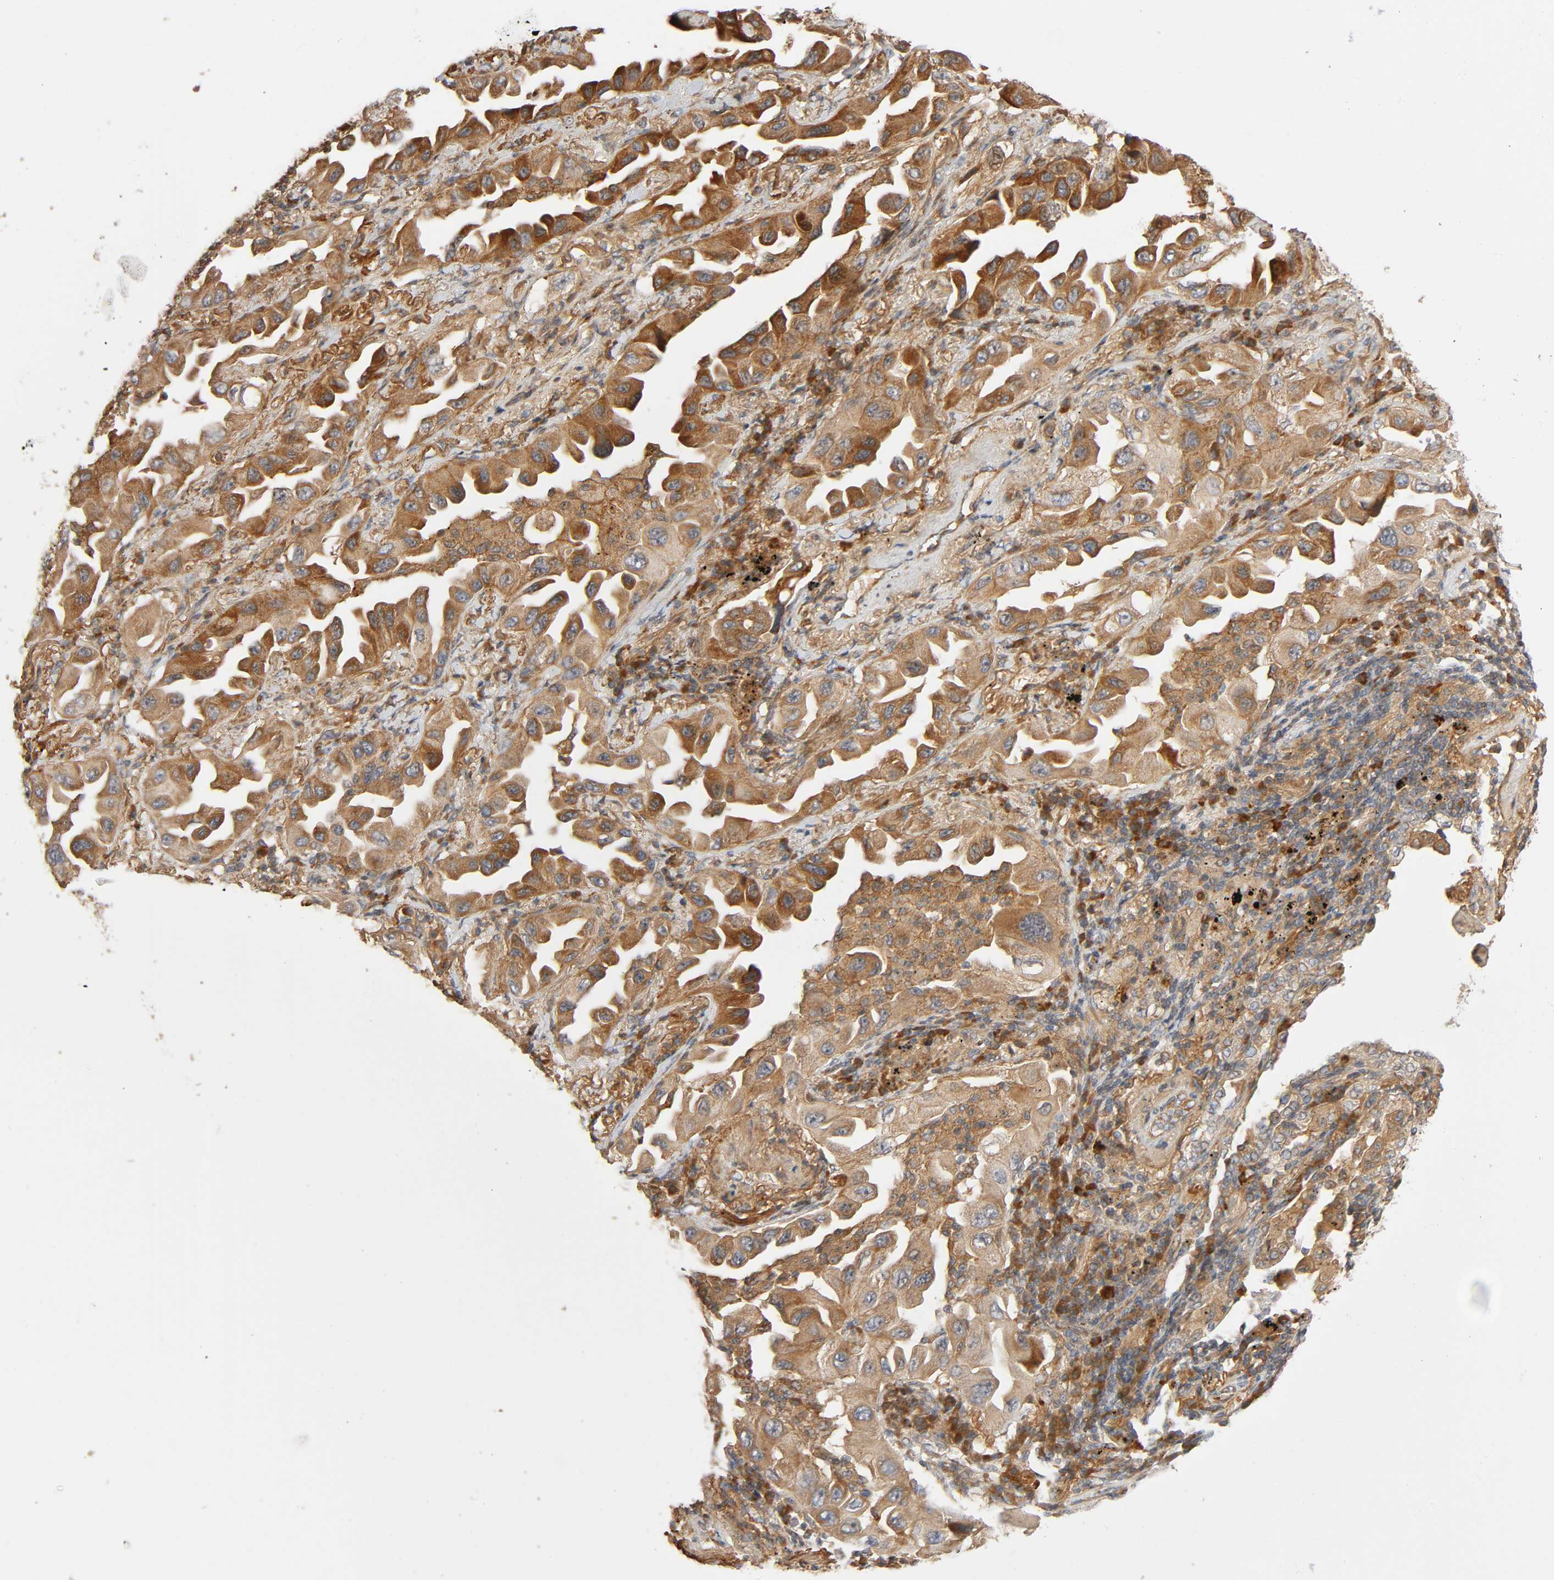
{"staining": {"intensity": "moderate", "quantity": "<25%", "location": "cytoplasmic/membranous"}, "tissue": "lung cancer", "cell_type": "Tumor cells", "image_type": "cancer", "snomed": [{"axis": "morphology", "description": "Adenocarcinoma, NOS"}, {"axis": "topography", "description": "Lung"}], "caption": "Immunohistochemistry of human lung cancer shows low levels of moderate cytoplasmic/membranous positivity in approximately <25% of tumor cells.", "gene": "SGSM1", "patient": {"sex": "female", "age": 65}}